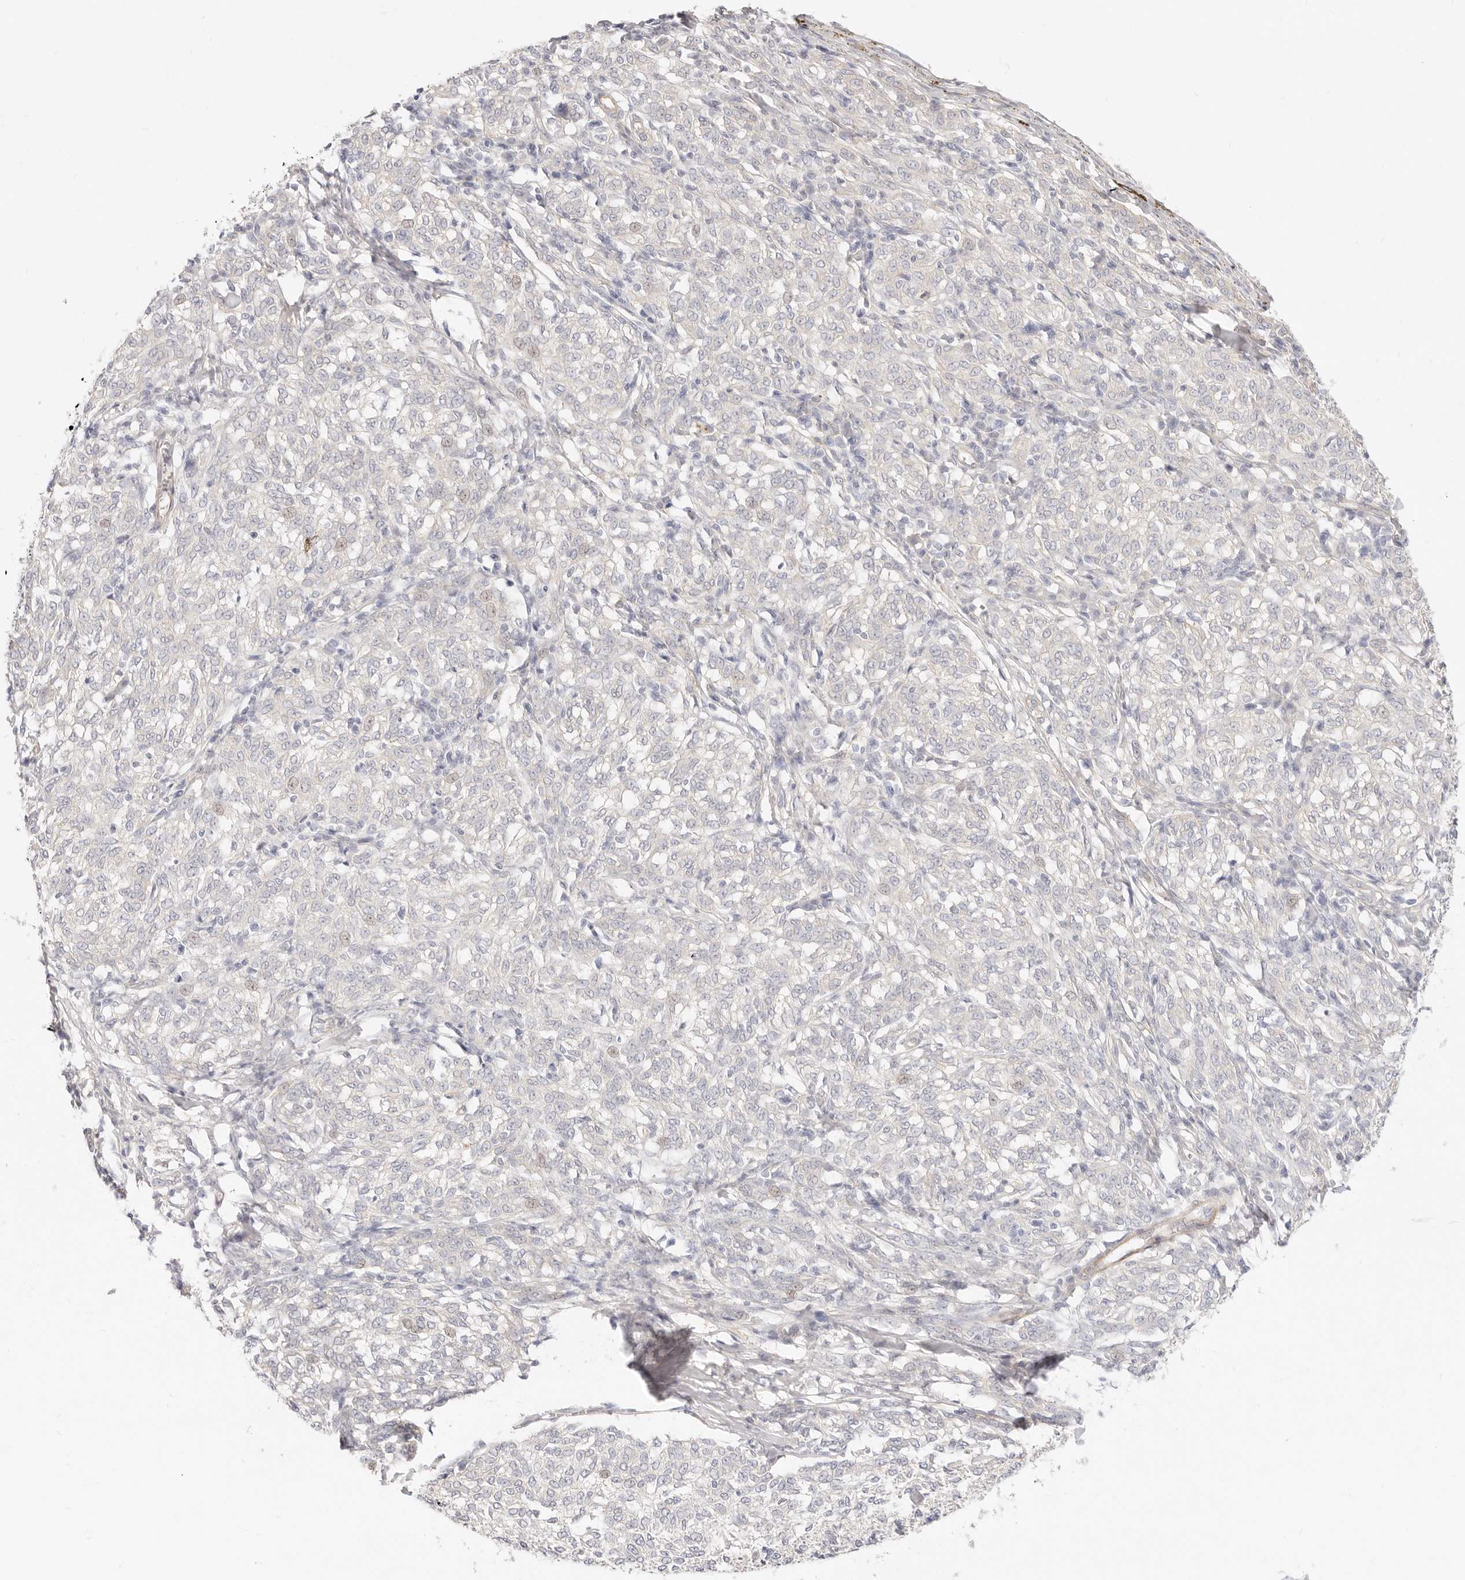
{"staining": {"intensity": "negative", "quantity": "none", "location": "none"}, "tissue": "melanoma", "cell_type": "Tumor cells", "image_type": "cancer", "snomed": [{"axis": "morphology", "description": "Malignant melanoma, NOS"}, {"axis": "topography", "description": "Skin"}], "caption": "Melanoma was stained to show a protein in brown. There is no significant expression in tumor cells. (DAB immunohistochemistry (IHC) with hematoxylin counter stain).", "gene": "UBXN10", "patient": {"sex": "female", "age": 72}}